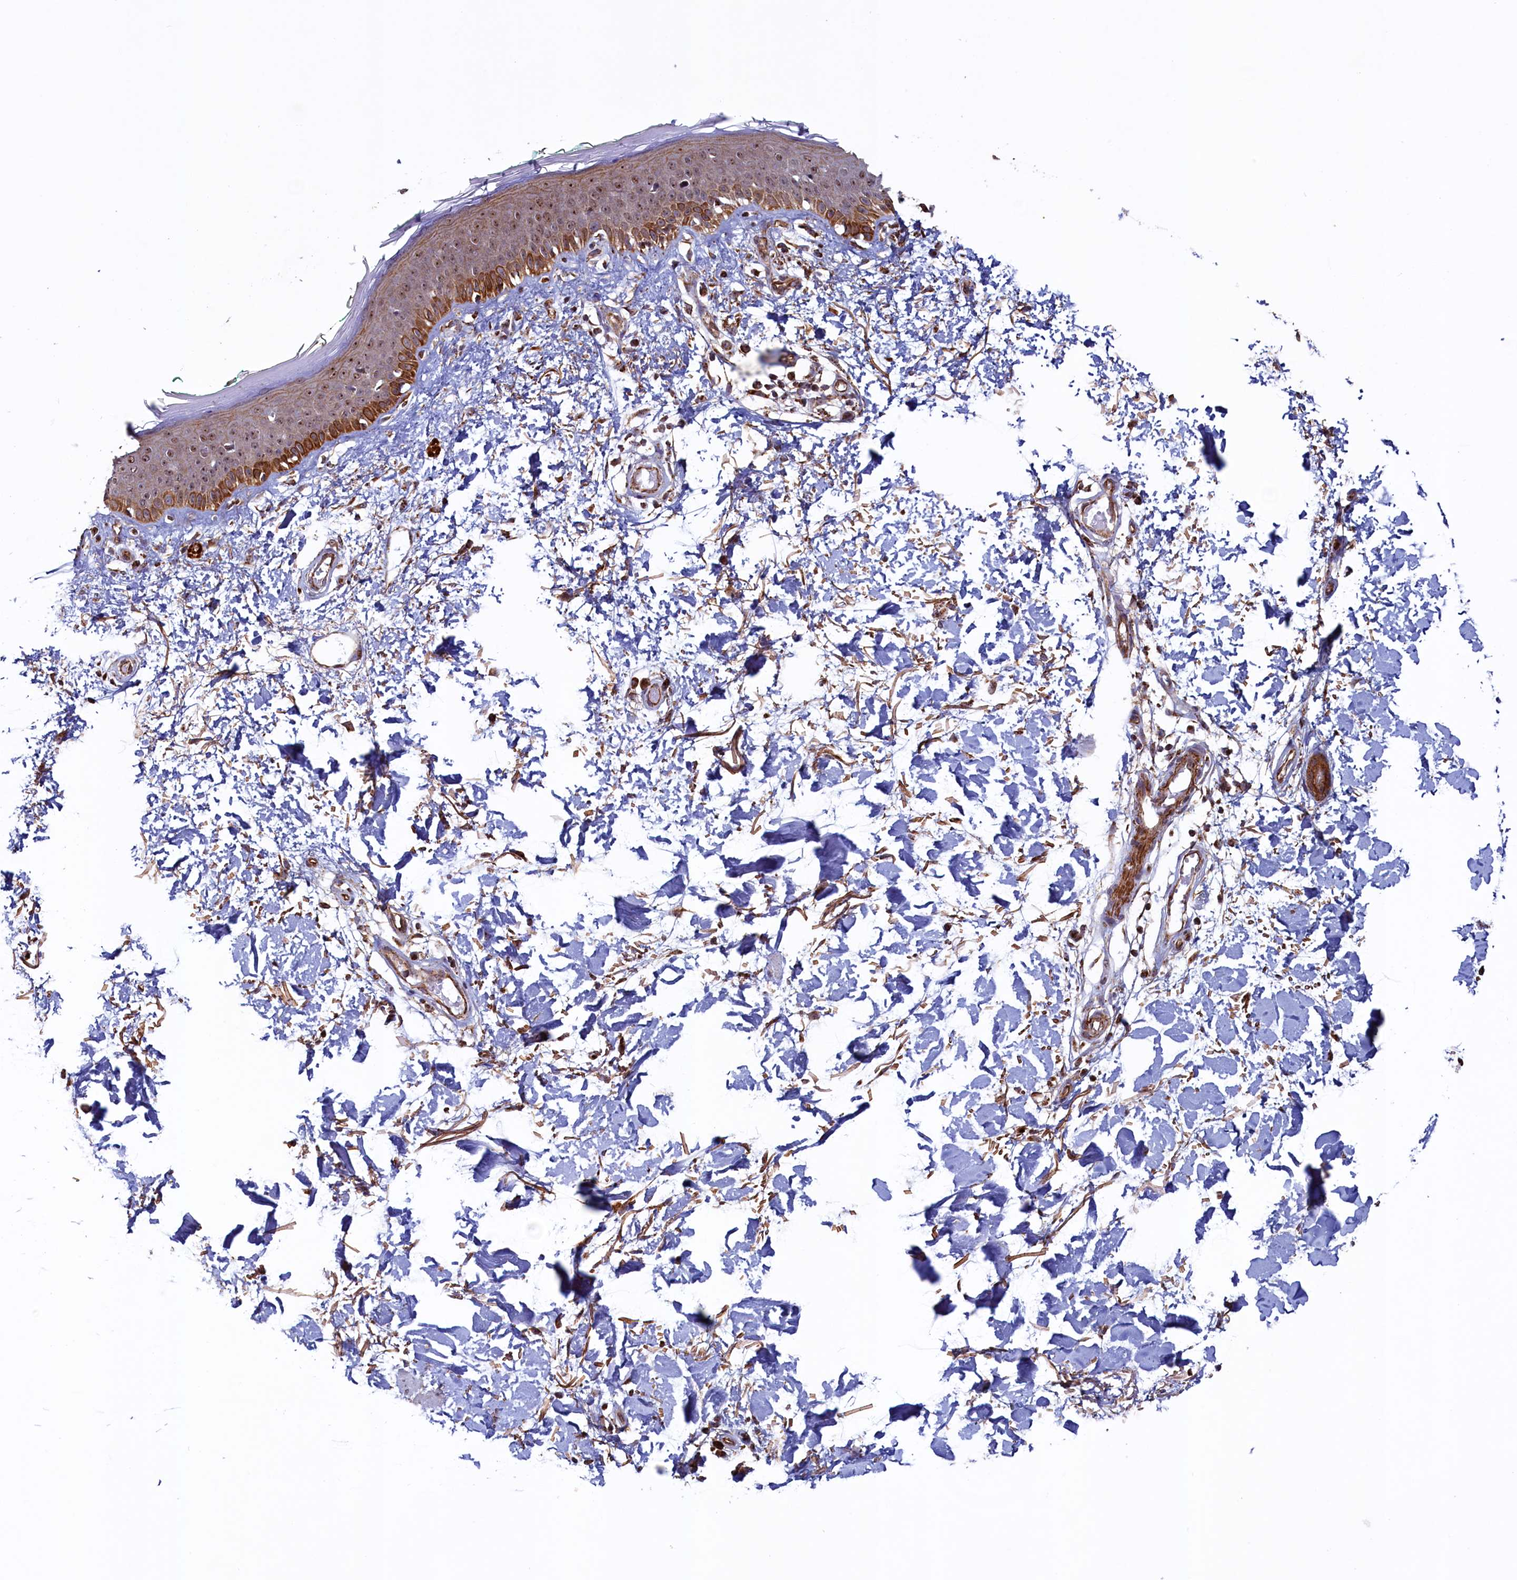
{"staining": {"intensity": "moderate", "quantity": ">75%", "location": "cytoplasmic/membranous"}, "tissue": "skin", "cell_type": "Fibroblasts", "image_type": "normal", "snomed": [{"axis": "morphology", "description": "Normal tissue, NOS"}, {"axis": "topography", "description": "Skin"}], "caption": "This micrograph exhibits benign skin stained with immunohistochemistry (IHC) to label a protein in brown. The cytoplasmic/membranous of fibroblasts show moderate positivity for the protein. Nuclei are counter-stained blue.", "gene": "UBE3B", "patient": {"sex": "male", "age": 62}}